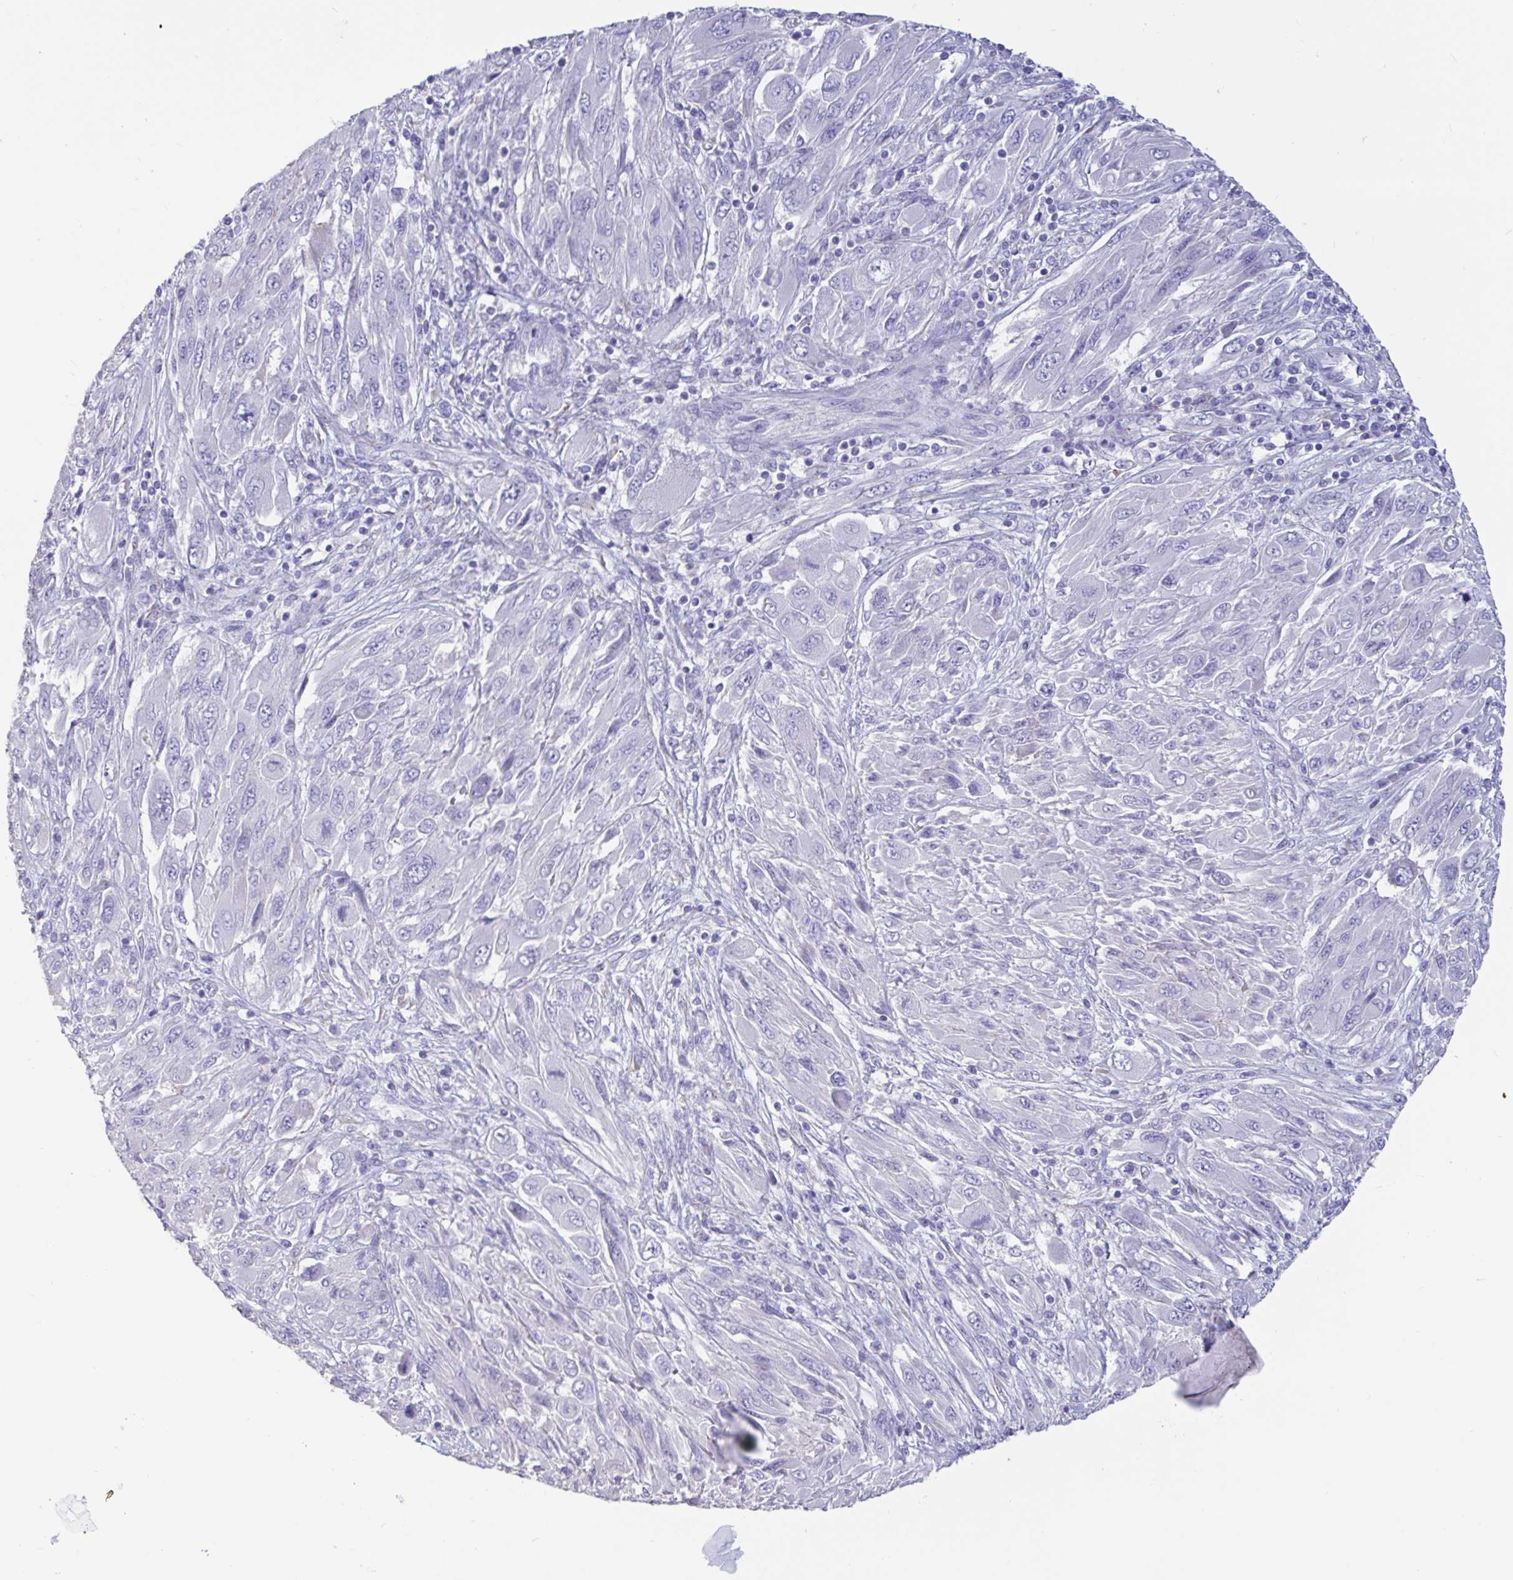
{"staining": {"intensity": "negative", "quantity": "none", "location": "none"}, "tissue": "melanoma", "cell_type": "Tumor cells", "image_type": "cancer", "snomed": [{"axis": "morphology", "description": "Malignant melanoma, NOS"}, {"axis": "topography", "description": "Skin"}], "caption": "Micrograph shows no significant protein staining in tumor cells of melanoma.", "gene": "TNNC1", "patient": {"sex": "female", "age": 91}}